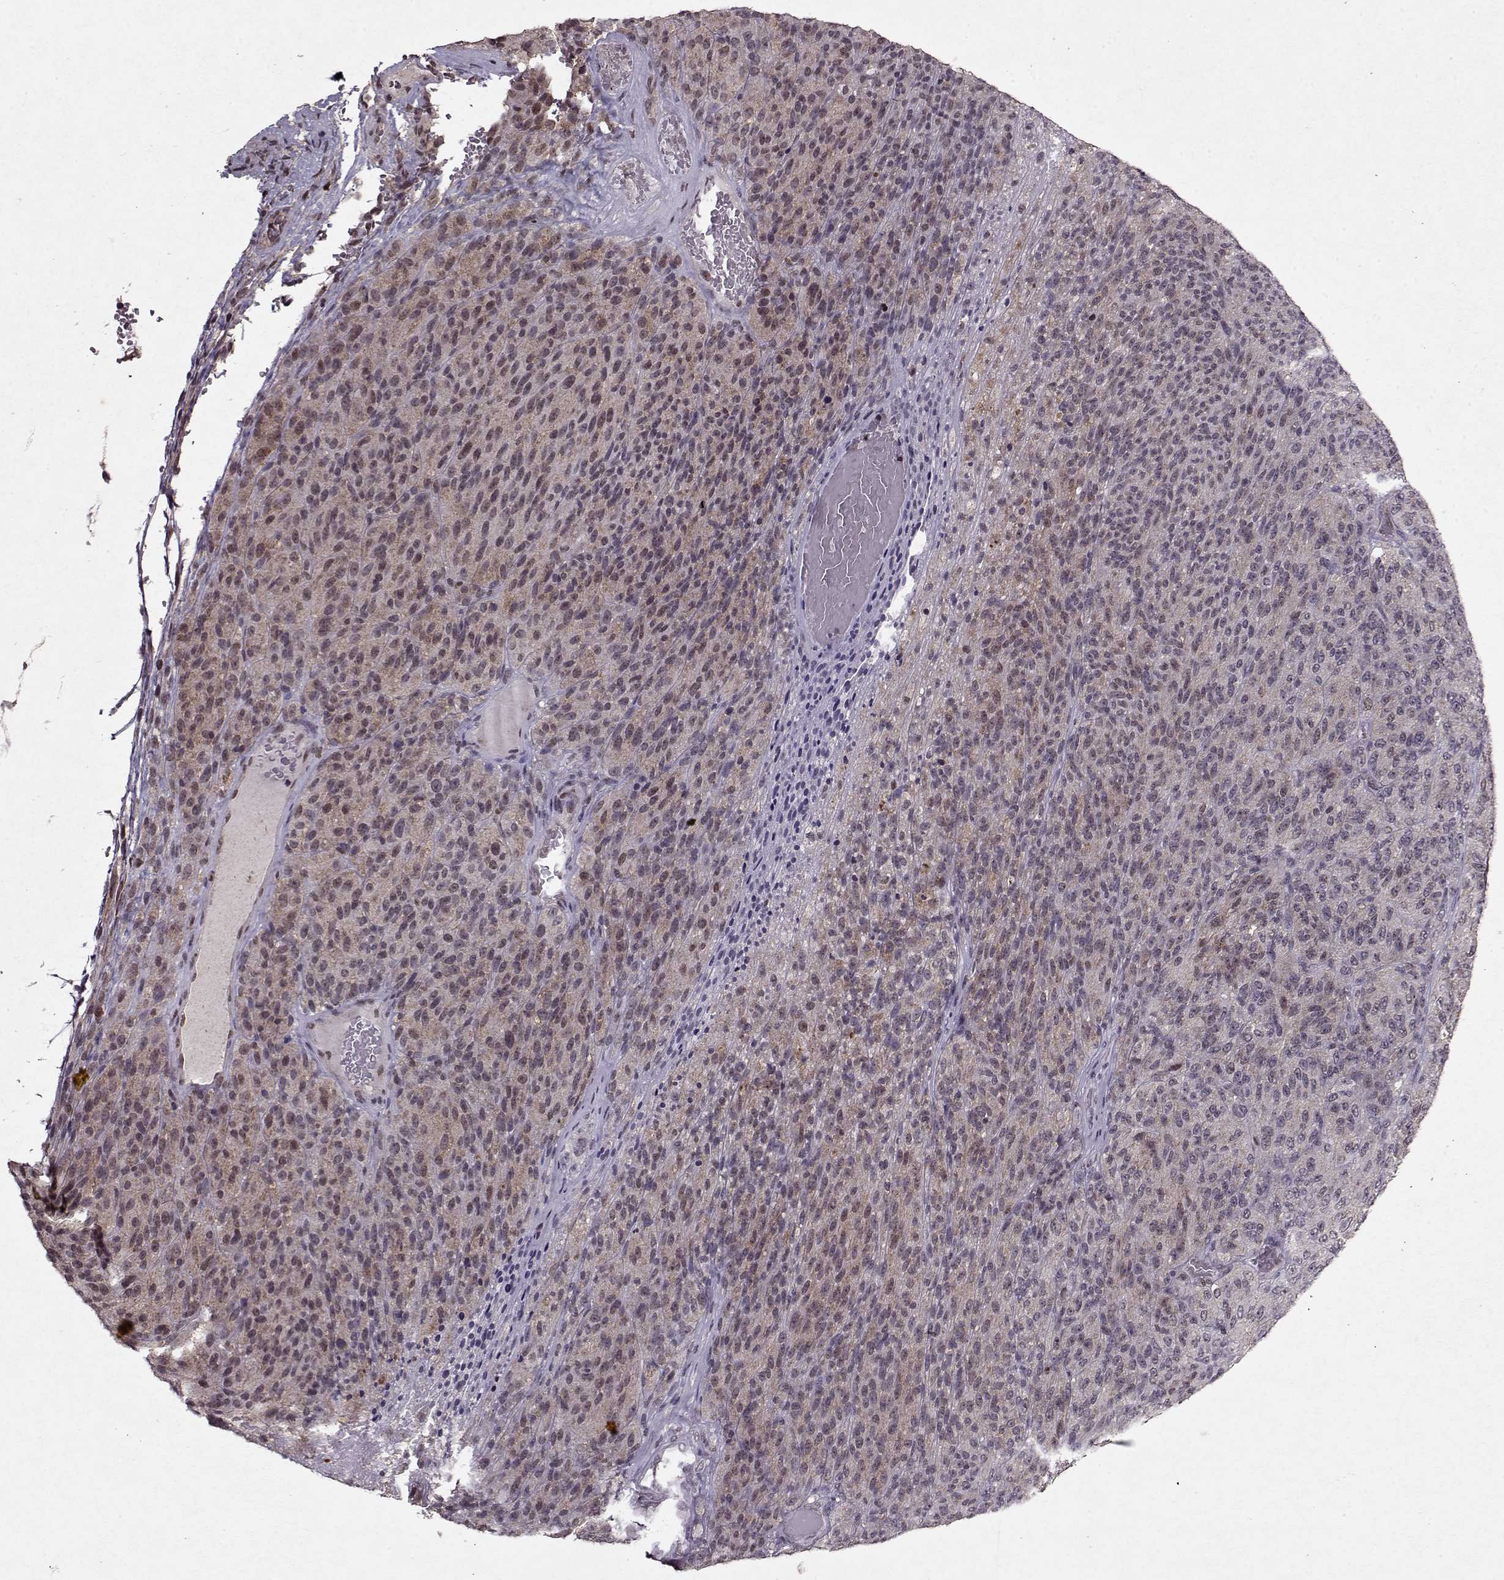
{"staining": {"intensity": "weak", "quantity": "25%-75%", "location": "cytoplasmic/membranous"}, "tissue": "melanoma", "cell_type": "Tumor cells", "image_type": "cancer", "snomed": [{"axis": "morphology", "description": "Malignant melanoma, Metastatic site"}, {"axis": "topography", "description": "Brain"}], "caption": "Immunohistochemical staining of melanoma reveals weak cytoplasmic/membranous protein expression in approximately 25%-75% of tumor cells.", "gene": "PSMA7", "patient": {"sex": "female", "age": 56}}